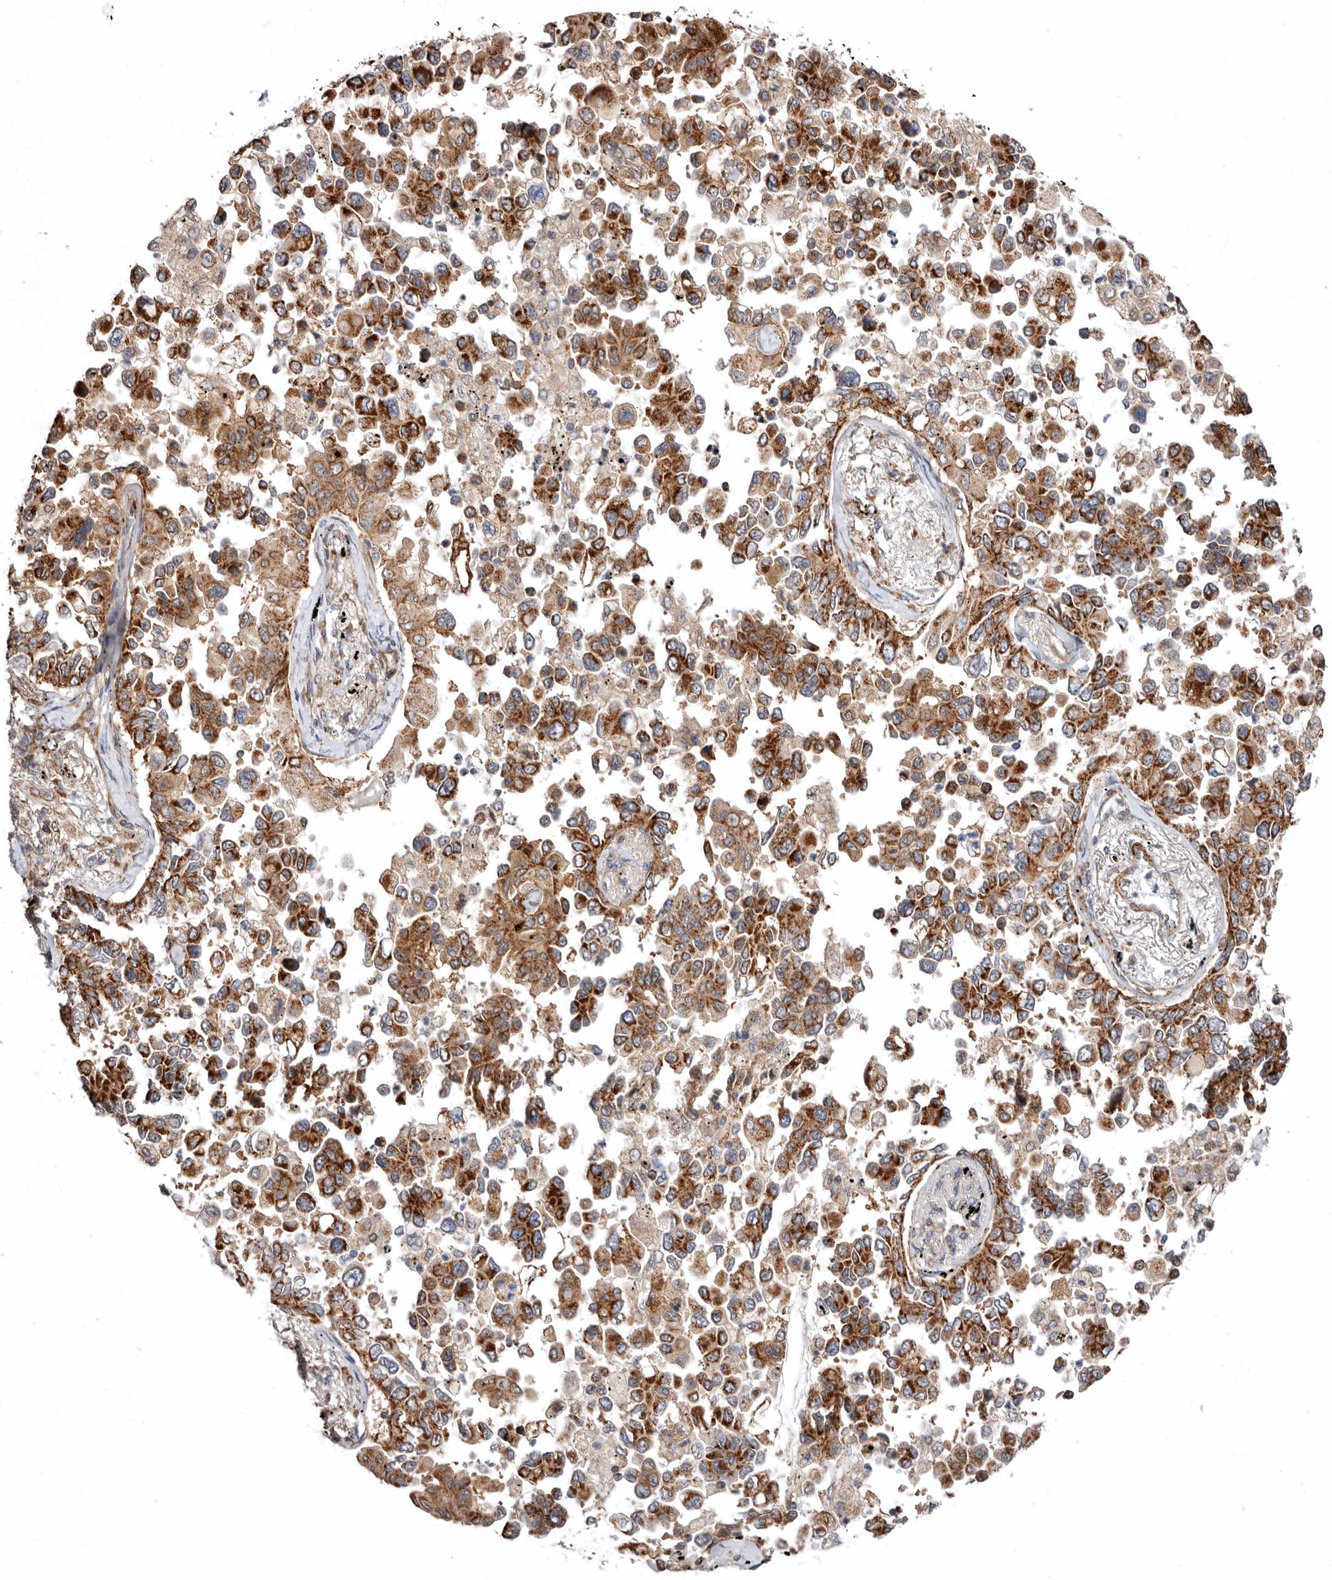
{"staining": {"intensity": "strong", "quantity": ">75%", "location": "cytoplasmic/membranous"}, "tissue": "lung cancer", "cell_type": "Tumor cells", "image_type": "cancer", "snomed": [{"axis": "morphology", "description": "Adenocarcinoma, NOS"}, {"axis": "topography", "description": "Lung"}], "caption": "Tumor cells demonstrate high levels of strong cytoplasmic/membranous positivity in about >75% of cells in lung cancer (adenocarcinoma).", "gene": "PROKR1", "patient": {"sex": "female", "age": 67}}